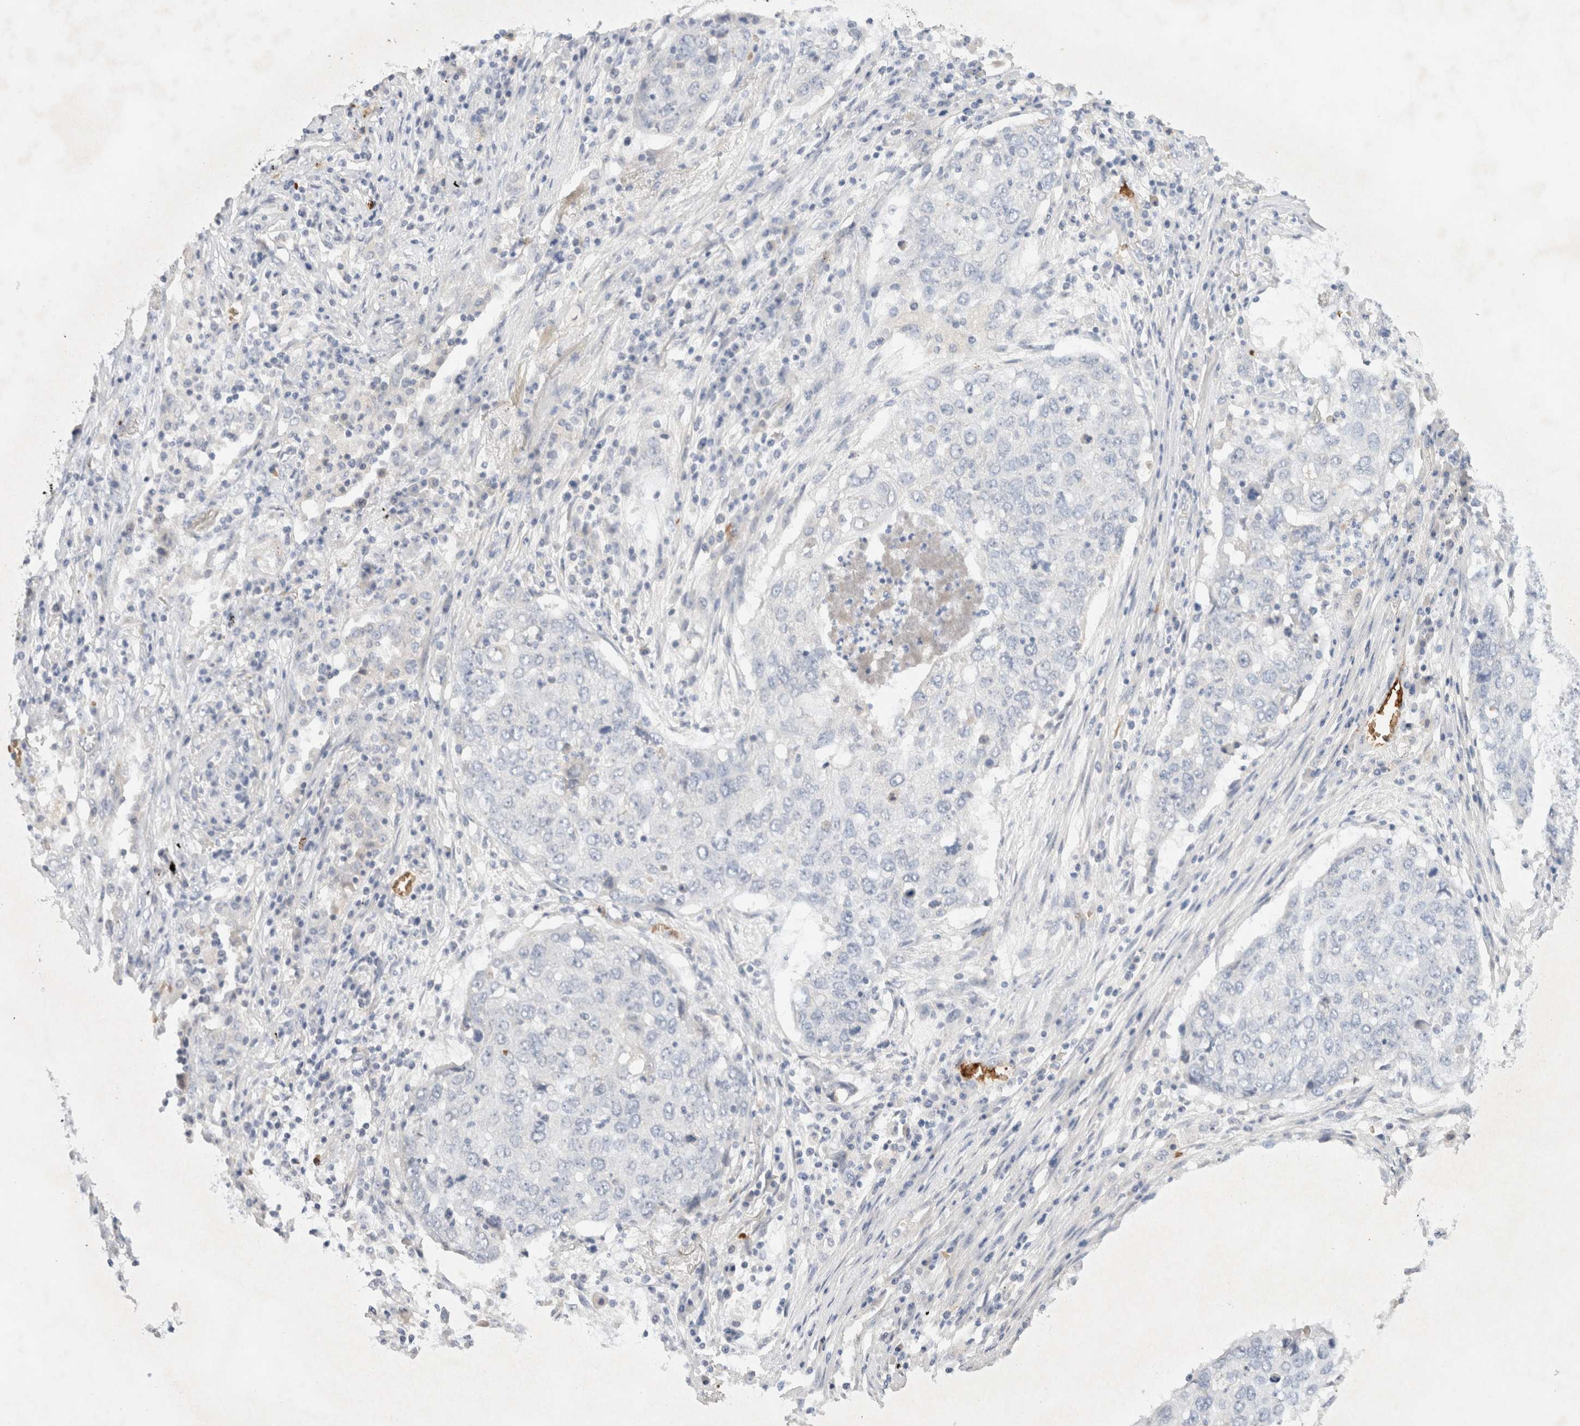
{"staining": {"intensity": "negative", "quantity": "none", "location": "none"}, "tissue": "lung cancer", "cell_type": "Tumor cells", "image_type": "cancer", "snomed": [{"axis": "morphology", "description": "Squamous cell carcinoma, NOS"}, {"axis": "topography", "description": "Lung"}], "caption": "Immunohistochemical staining of lung cancer exhibits no significant positivity in tumor cells. Brightfield microscopy of immunohistochemistry (IHC) stained with DAB (brown) and hematoxylin (blue), captured at high magnification.", "gene": "MST1", "patient": {"sex": "female", "age": 63}}